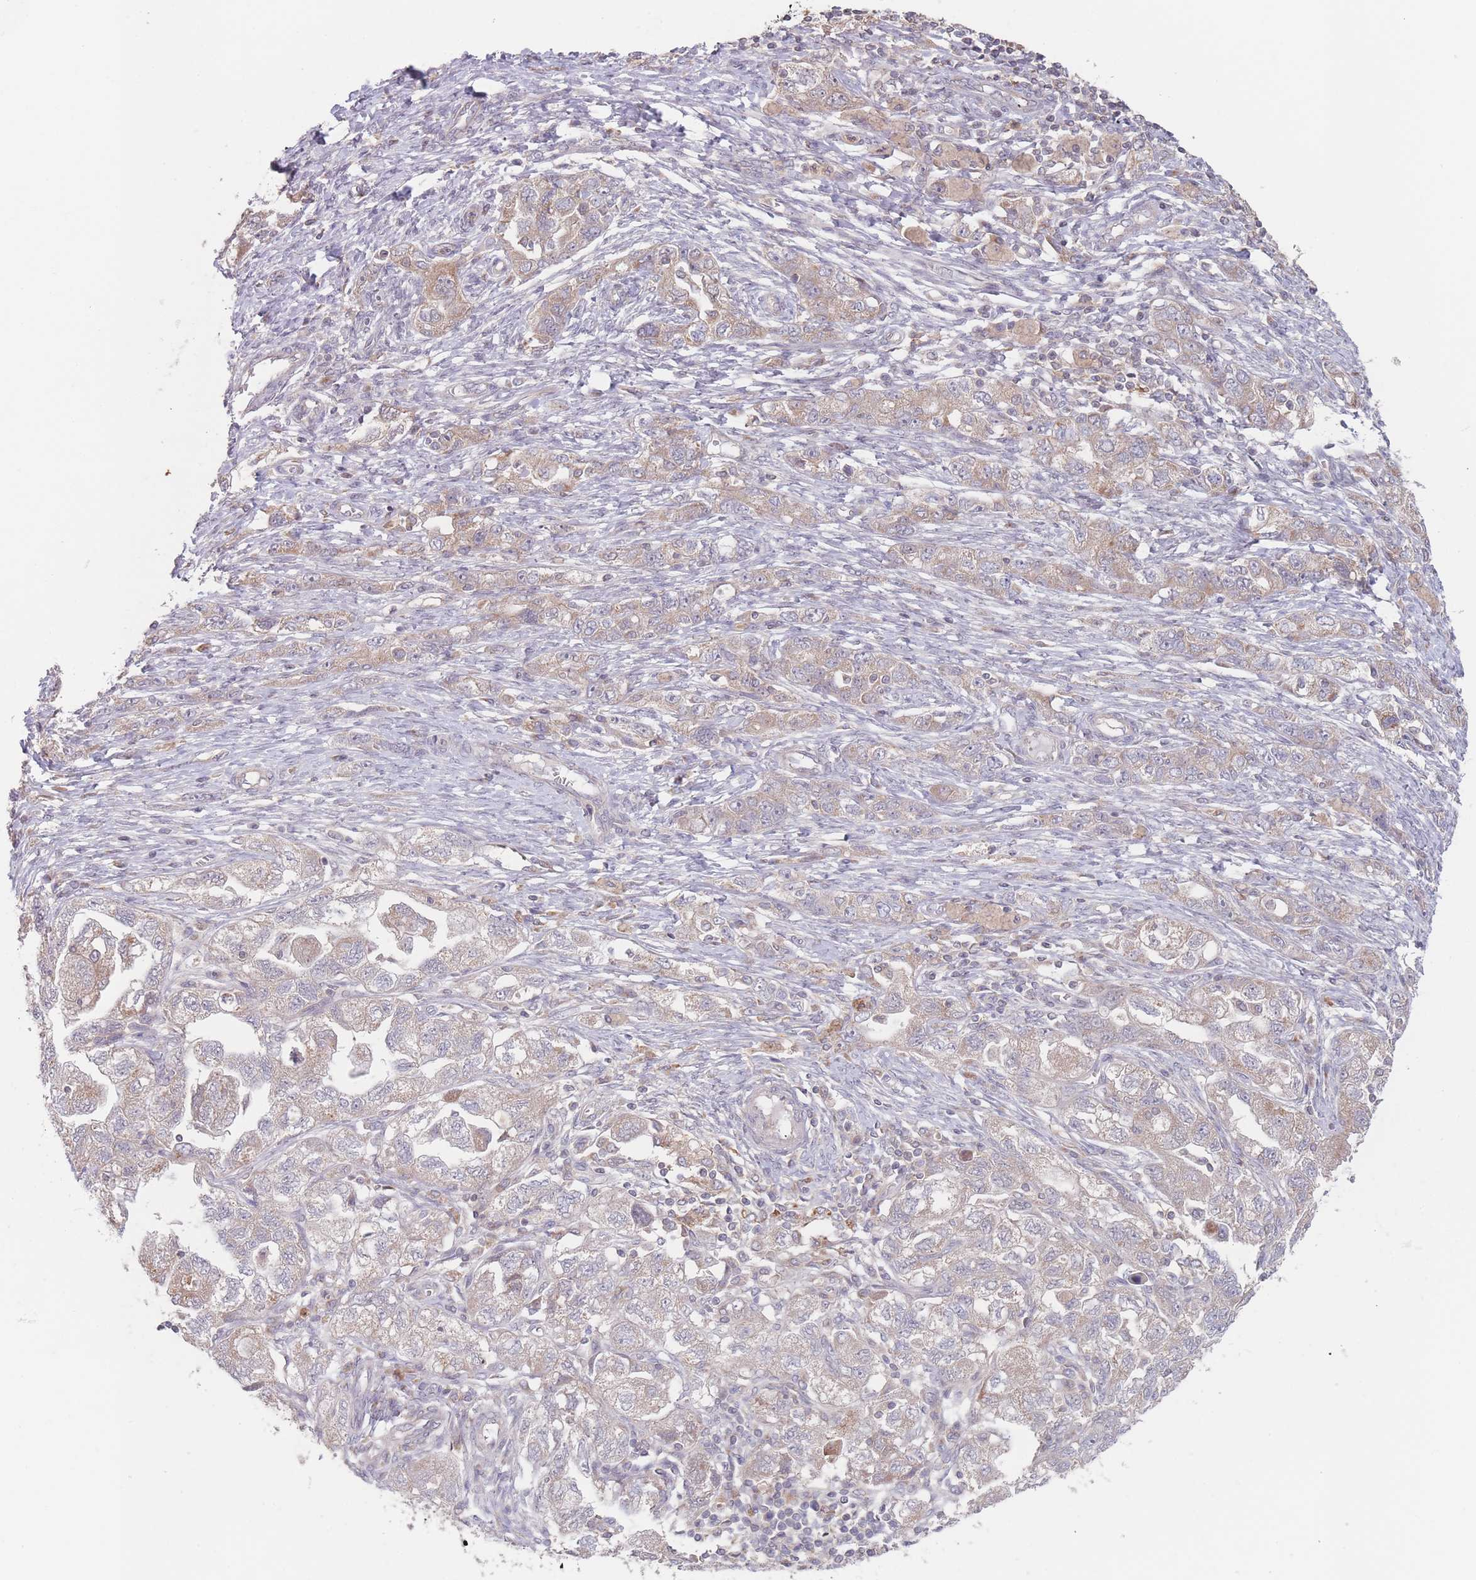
{"staining": {"intensity": "weak", "quantity": "25%-75%", "location": "cytoplasmic/membranous"}, "tissue": "ovarian cancer", "cell_type": "Tumor cells", "image_type": "cancer", "snomed": [{"axis": "morphology", "description": "Carcinoma, NOS"}, {"axis": "morphology", "description": "Cystadenocarcinoma, serous, NOS"}, {"axis": "topography", "description": "Ovary"}], "caption": "A photomicrograph of human ovarian cancer stained for a protein demonstrates weak cytoplasmic/membranous brown staining in tumor cells.", "gene": "PPM1A", "patient": {"sex": "female", "age": 69}}